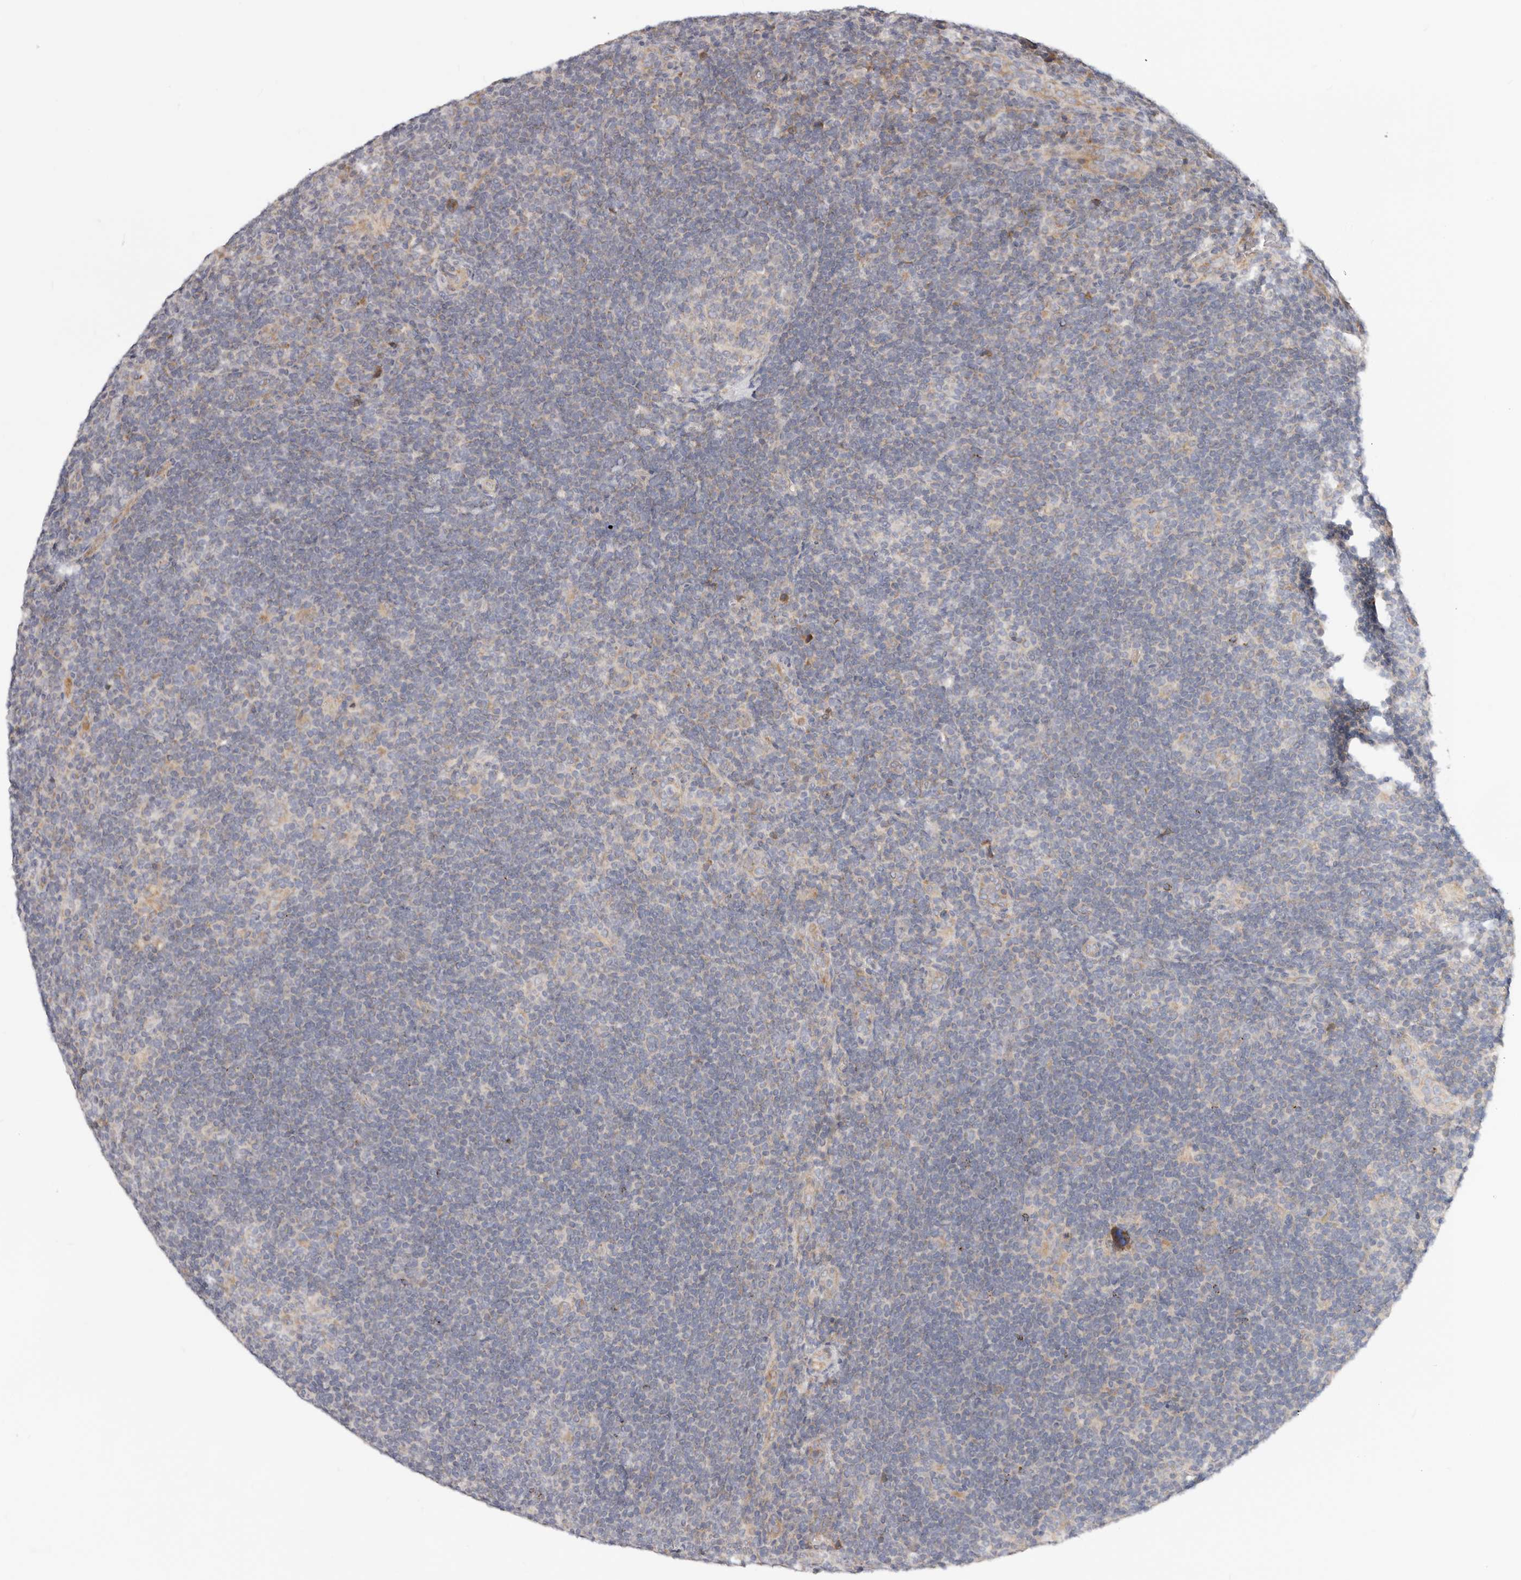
{"staining": {"intensity": "weak", "quantity": "25%-75%", "location": "cytoplasmic/membranous"}, "tissue": "lymphoma", "cell_type": "Tumor cells", "image_type": "cancer", "snomed": [{"axis": "morphology", "description": "Hodgkin's disease, NOS"}, {"axis": "topography", "description": "Lymph node"}], "caption": "IHC image of lymphoma stained for a protein (brown), which exhibits low levels of weak cytoplasmic/membranous positivity in approximately 25%-75% of tumor cells.", "gene": "TFB2M", "patient": {"sex": "female", "age": 57}}